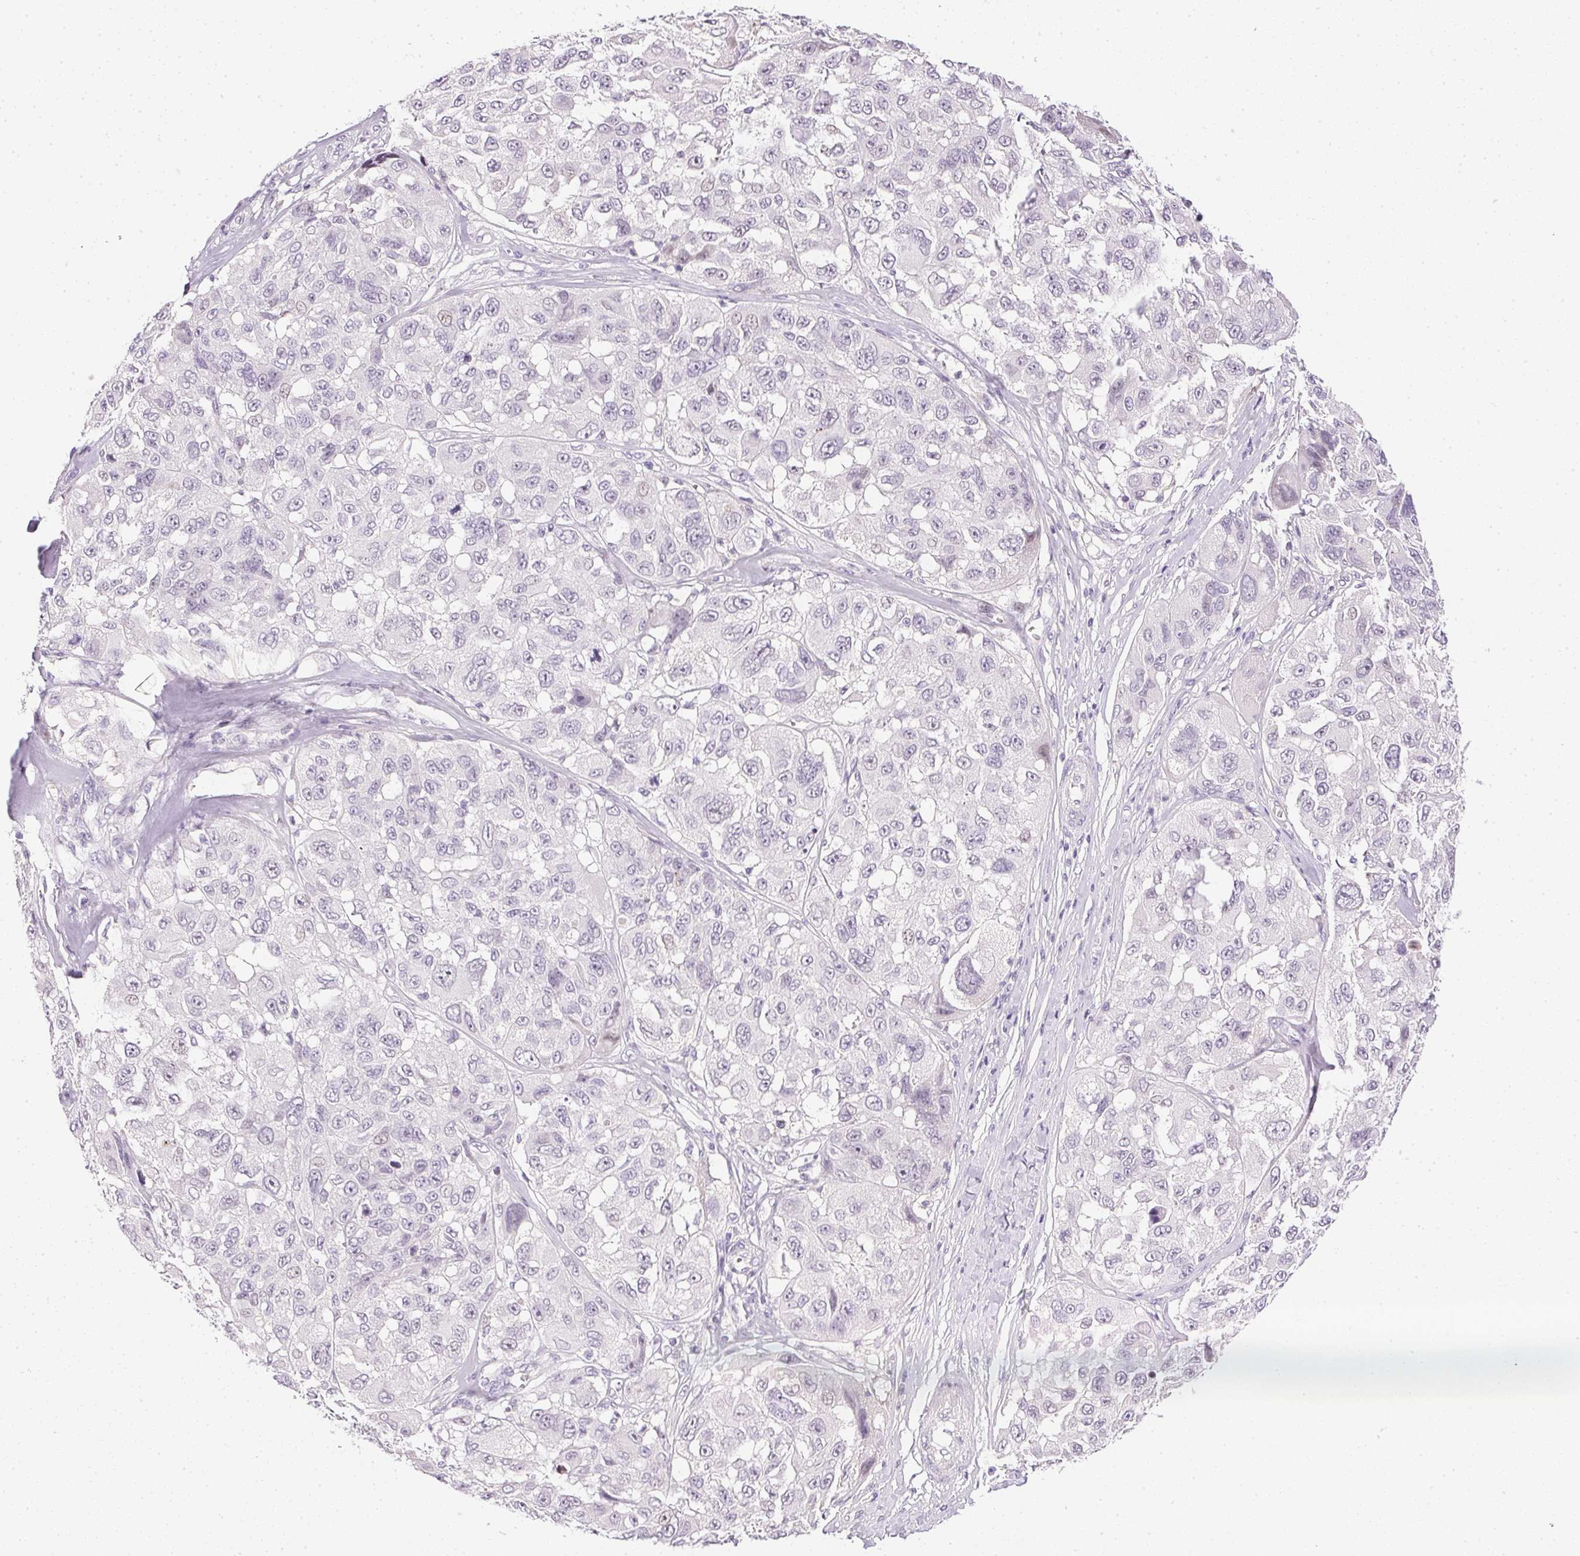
{"staining": {"intensity": "negative", "quantity": "none", "location": "none"}, "tissue": "melanoma", "cell_type": "Tumor cells", "image_type": "cancer", "snomed": [{"axis": "morphology", "description": "Malignant melanoma, NOS"}, {"axis": "topography", "description": "Skin"}], "caption": "This is an immunohistochemistry (IHC) photomicrograph of human malignant melanoma. There is no positivity in tumor cells.", "gene": "GSDMC", "patient": {"sex": "female", "age": 66}}